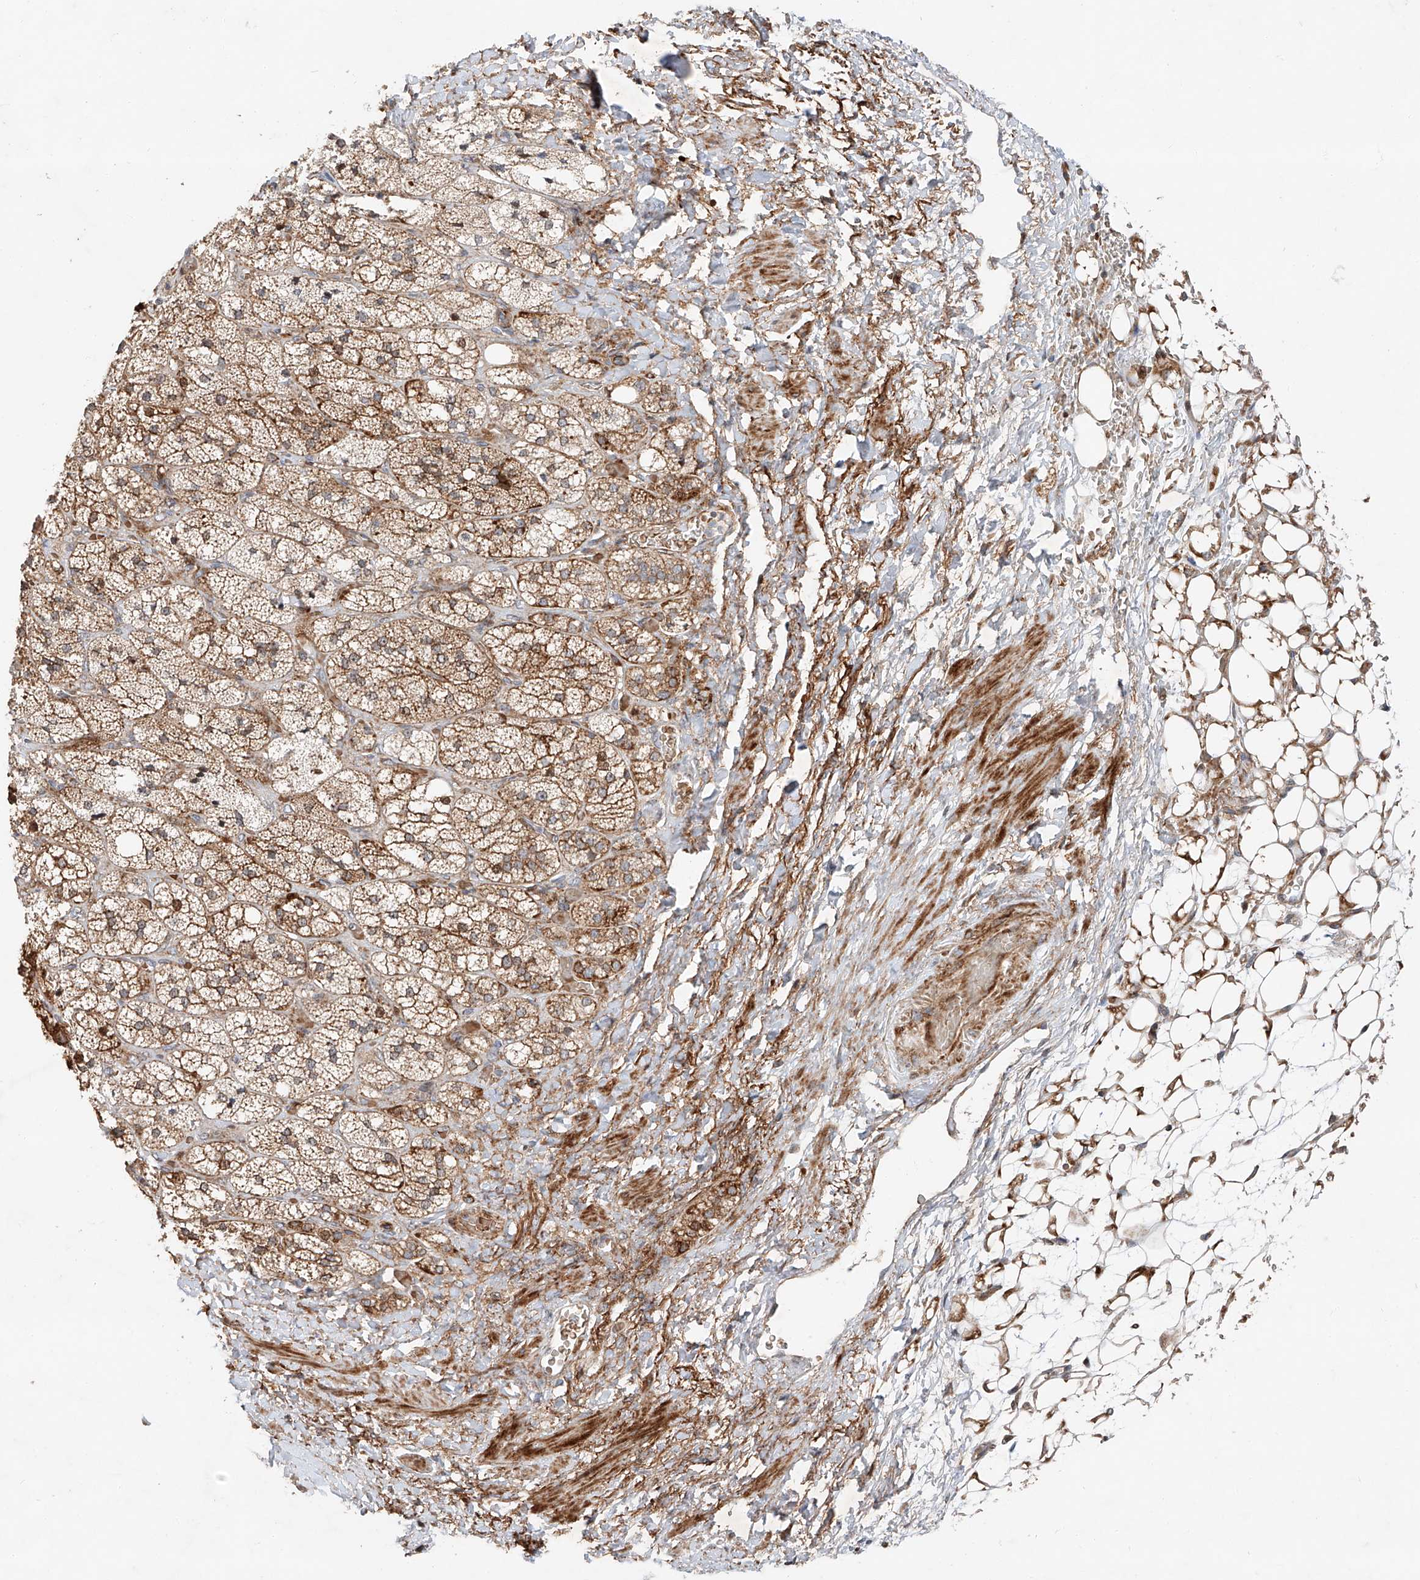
{"staining": {"intensity": "strong", "quantity": ">75%", "location": "cytoplasmic/membranous"}, "tissue": "adrenal gland", "cell_type": "Glandular cells", "image_type": "normal", "snomed": [{"axis": "morphology", "description": "Normal tissue, NOS"}, {"axis": "topography", "description": "Adrenal gland"}], "caption": "The histopathology image demonstrates immunohistochemical staining of normal adrenal gland. There is strong cytoplasmic/membranous positivity is seen in approximately >75% of glandular cells.", "gene": "USF3", "patient": {"sex": "male", "age": 61}}